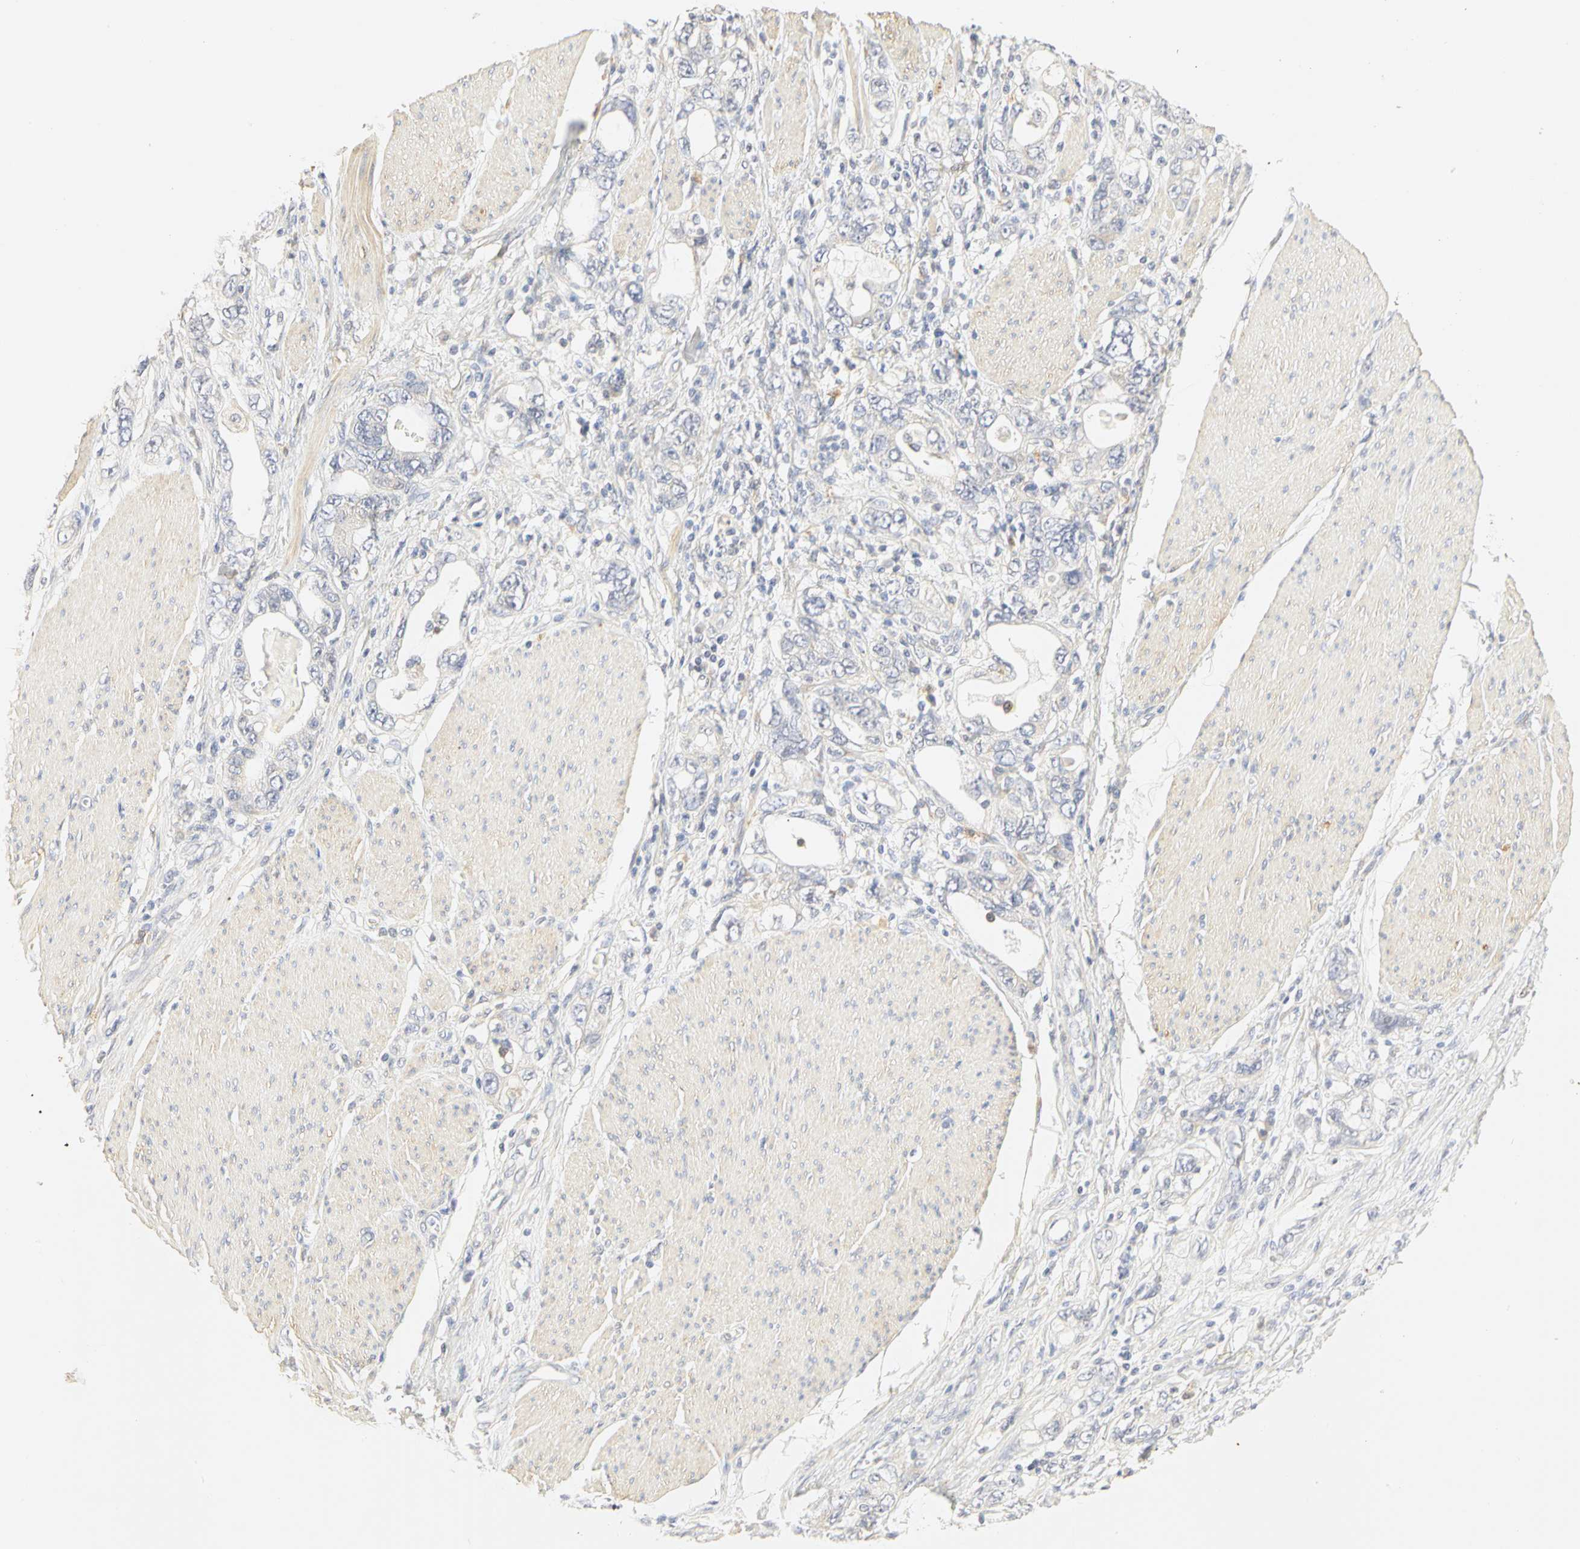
{"staining": {"intensity": "weak", "quantity": ">75%", "location": "cytoplasmic/membranous"}, "tissue": "stomach cancer", "cell_type": "Tumor cells", "image_type": "cancer", "snomed": [{"axis": "morphology", "description": "Adenocarcinoma, NOS"}, {"axis": "topography", "description": "Stomach, lower"}], "caption": "Stomach cancer was stained to show a protein in brown. There is low levels of weak cytoplasmic/membranous positivity in approximately >75% of tumor cells.", "gene": "GNRH2", "patient": {"sex": "female", "age": 93}}